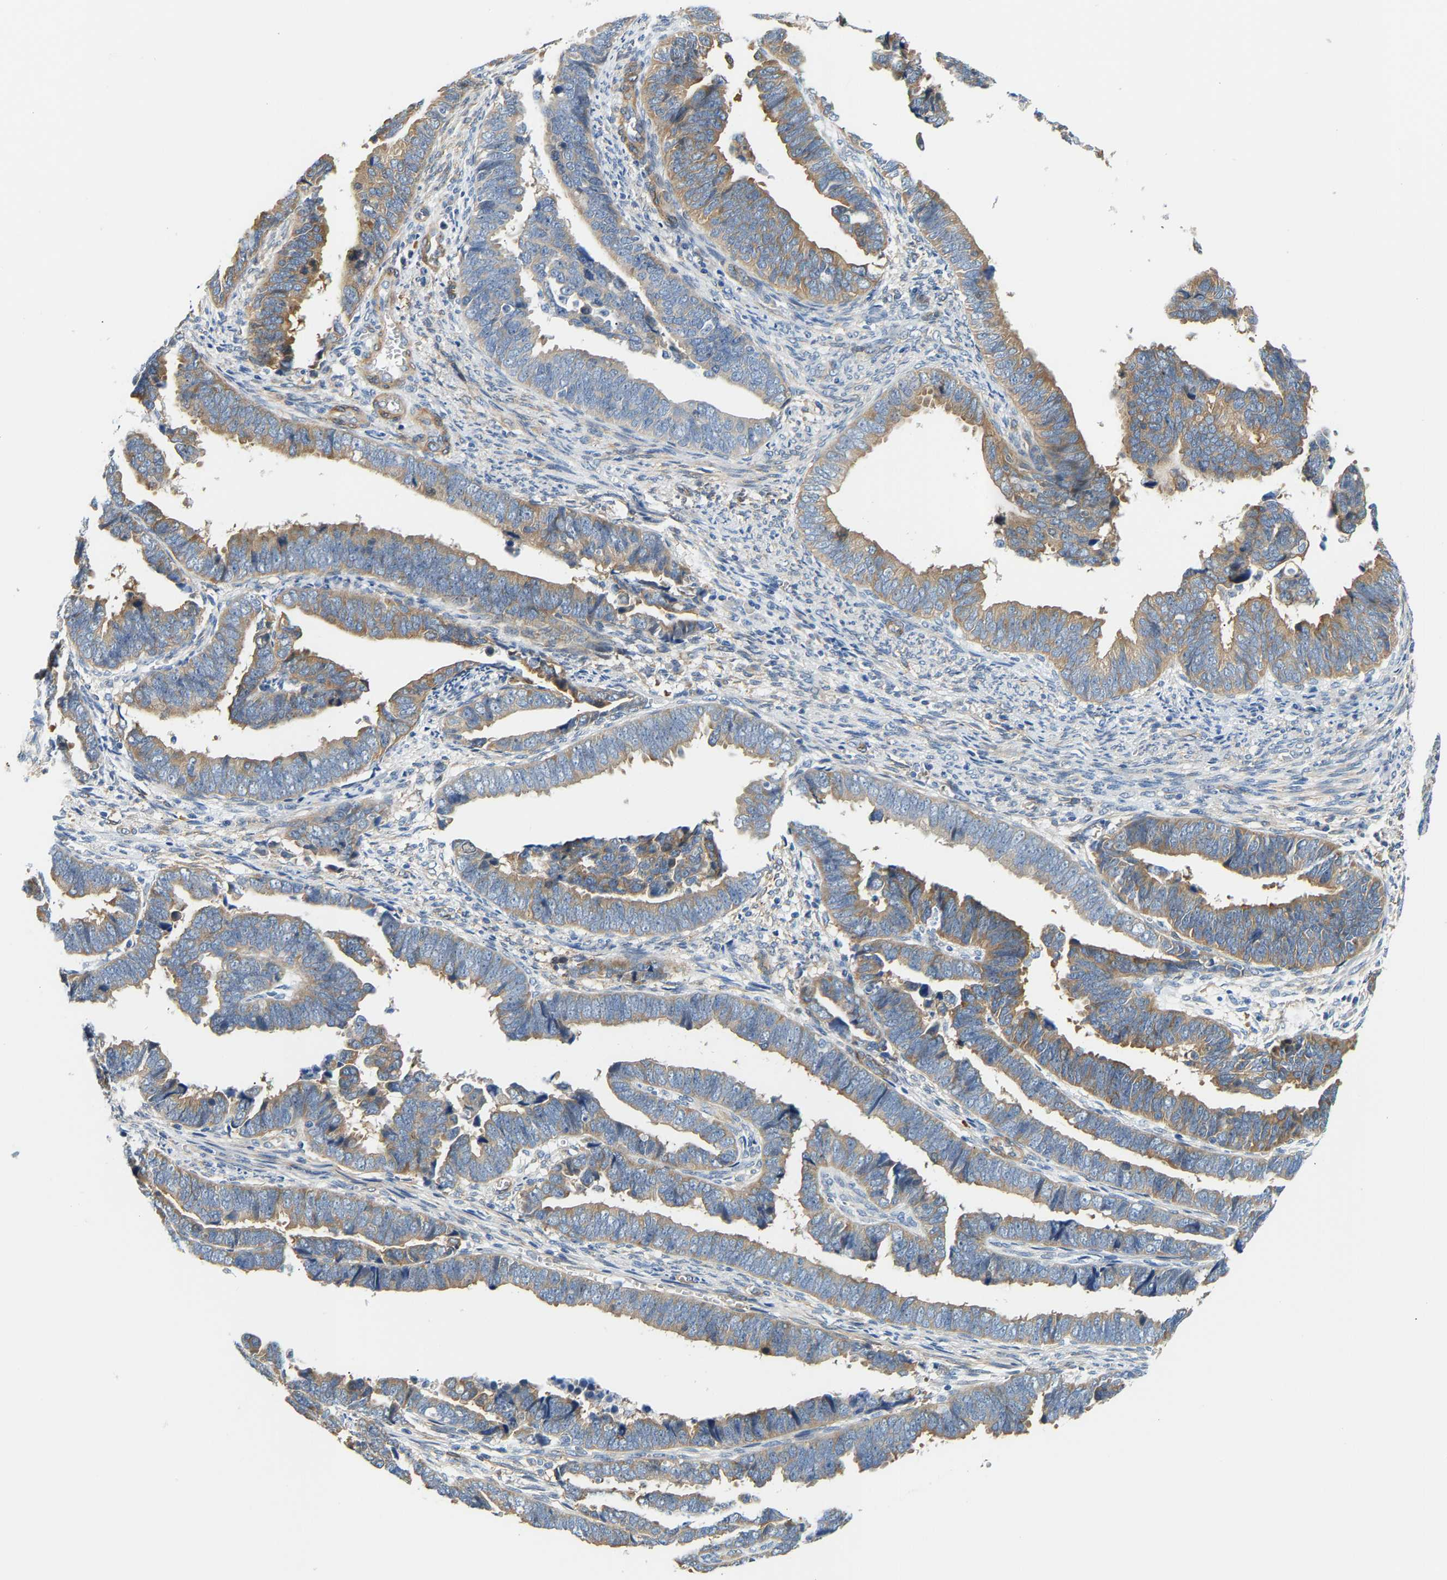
{"staining": {"intensity": "moderate", "quantity": "25%-75%", "location": "cytoplasmic/membranous"}, "tissue": "endometrial cancer", "cell_type": "Tumor cells", "image_type": "cancer", "snomed": [{"axis": "morphology", "description": "Adenocarcinoma, NOS"}, {"axis": "topography", "description": "Endometrium"}], "caption": "Immunohistochemical staining of human adenocarcinoma (endometrial) shows moderate cytoplasmic/membranous protein staining in about 25%-75% of tumor cells.", "gene": "PAWR", "patient": {"sex": "female", "age": 75}}